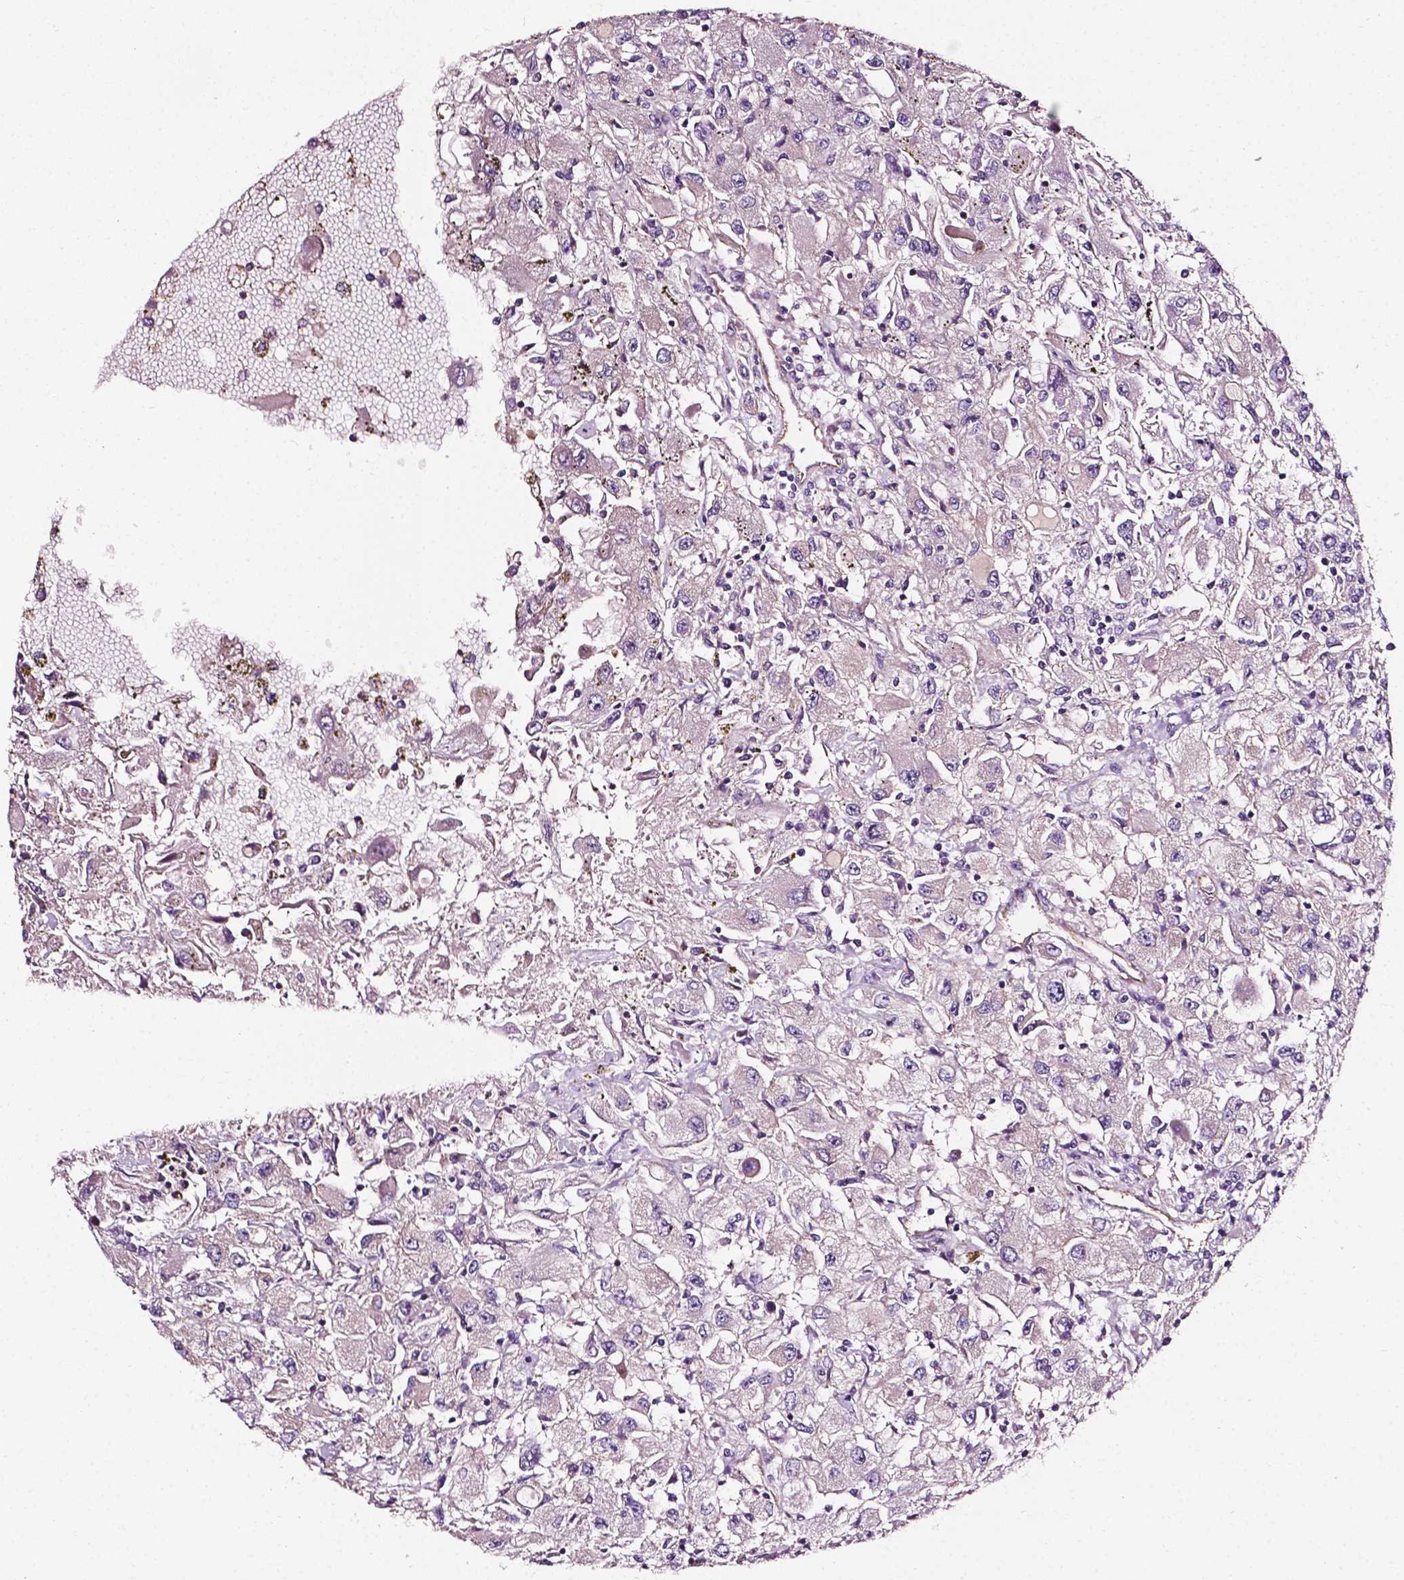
{"staining": {"intensity": "negative", "quantity": "none", "location": "none"}, "tissue": "renal cancer", "cell_type": "Tumor cells", "image_type": "cancer", "snomed": [{"axis": "morphology", "description": "Adenocarcinoma, NOS"}, {"axis": "topography", "description": "Kidney"}], "caption": "The micrograph demonstrates no significant staining in tumor cells of renal cancer (adenocarcinoma).", "gene": "ATG16L1", "patient": {"sex": "female", "age": 67}}